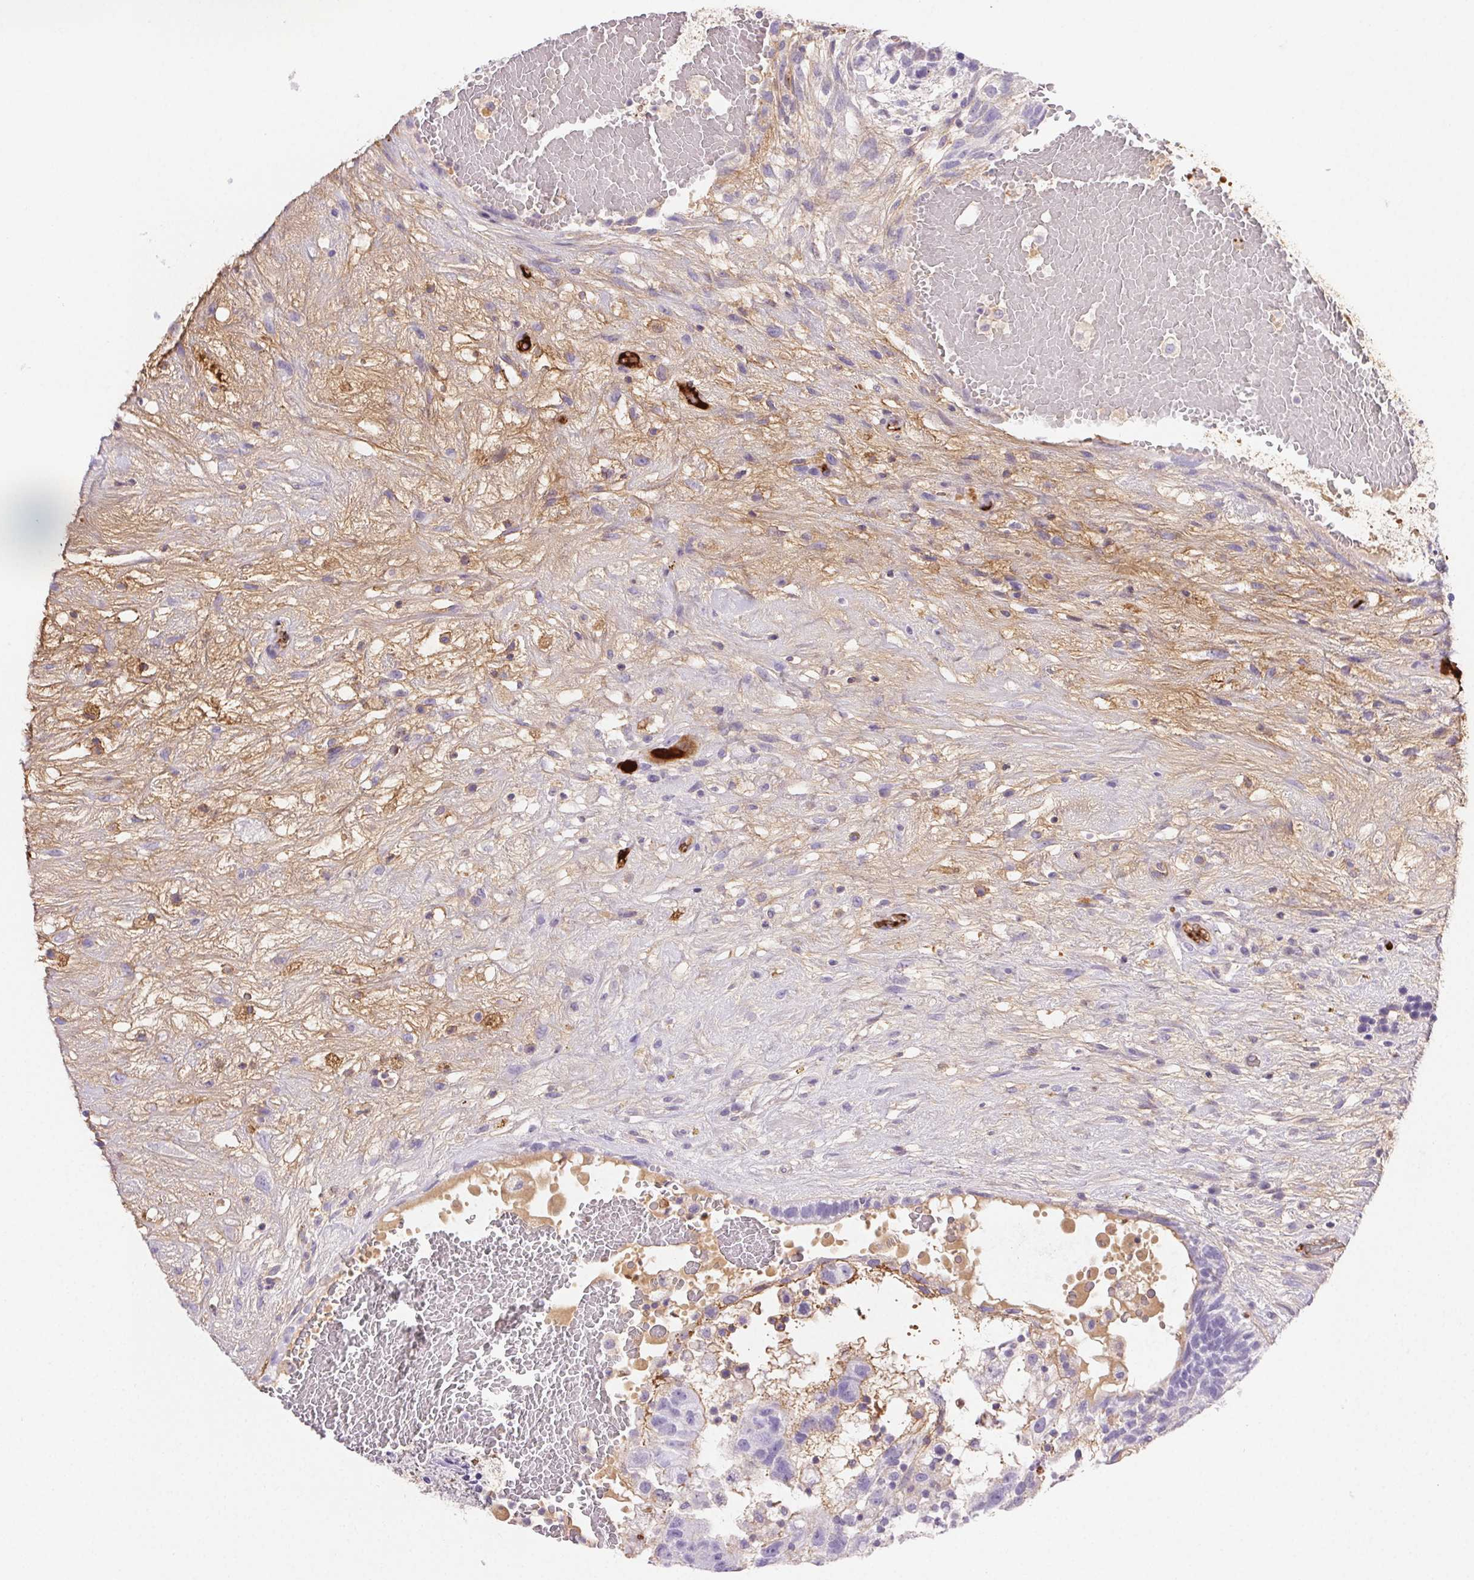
{"staining": {"intensity": "negative", "quantity": "none", "location": "none"}, "tissue": "testis cancer", "cell_type": "Tumor cells", "image_type": "cancer", "snomed": [{"axis": "morphology", "description": "Normal tissue, NOS"}, {"axis": "morphology", "description": "Carcinoma, Embryonal, NOS"}, {"axis": "topography", "description": "Testis"}], "caption": "IHC of embryonal carcinoma (testis) exhibits no expression in tumor cells. (DAB (3,3'-diaminobenzidine) IHC visualized using brightfield microscopy, high magnification).", "gene": "FGA", "patient": {"sex": "male", "age": 32}}